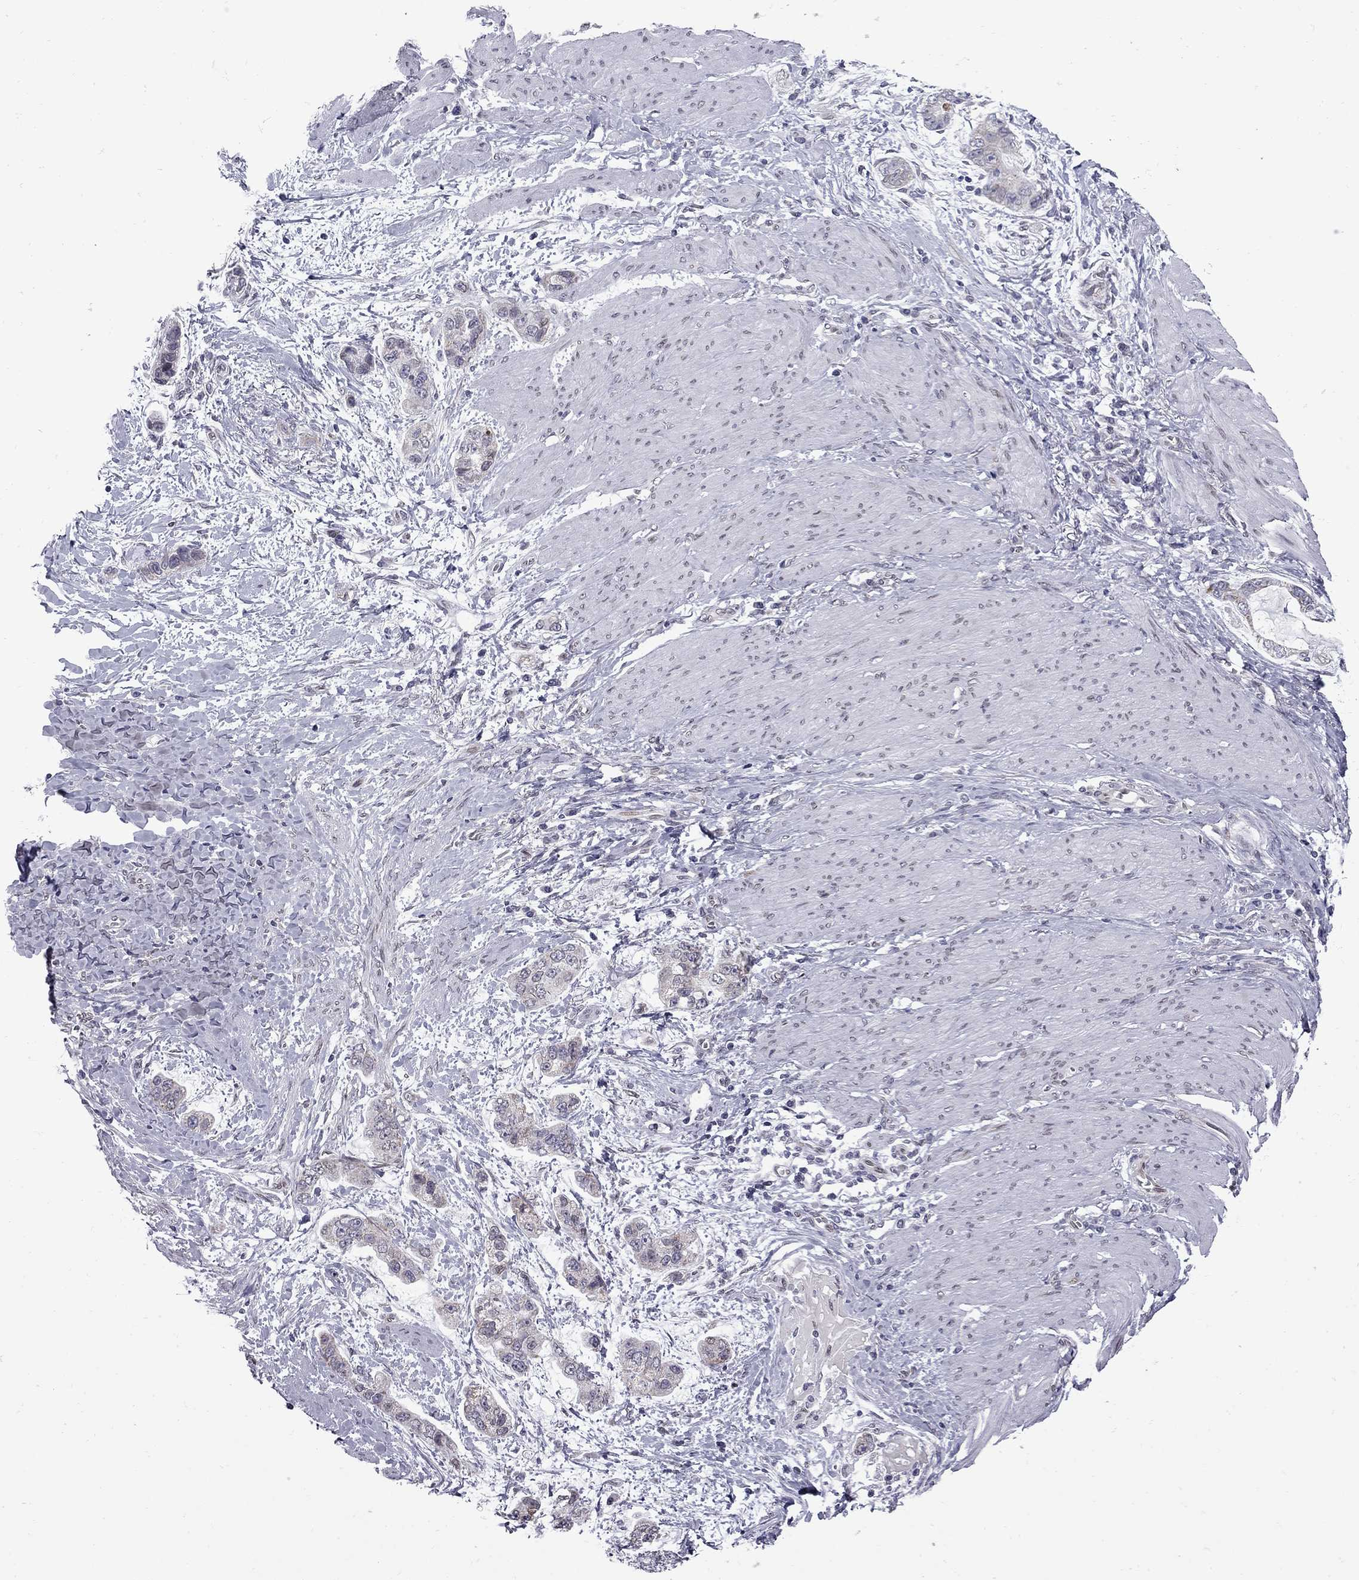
{"staining": {"intensity": "weak", "quantity": "<25%", "location": "cytoplasmic/membranous"}, "tissue": "stomach cancer", "cell_type": "Tumor cells", "image_type": "cancer", "snomed": [{"axis": "morphology", "description": "Adenocarcinoma, NOS"}, {"axis": "topography", "description": "Stomach, lower"}], "caption": "Immunohistochemistry (IHC) of stomach cancer (adenocarcinoma) demonstrates no positivity in tumor cells.", "gene": "CLTCL1", "patient": {"sex": "female", "age": 93}}